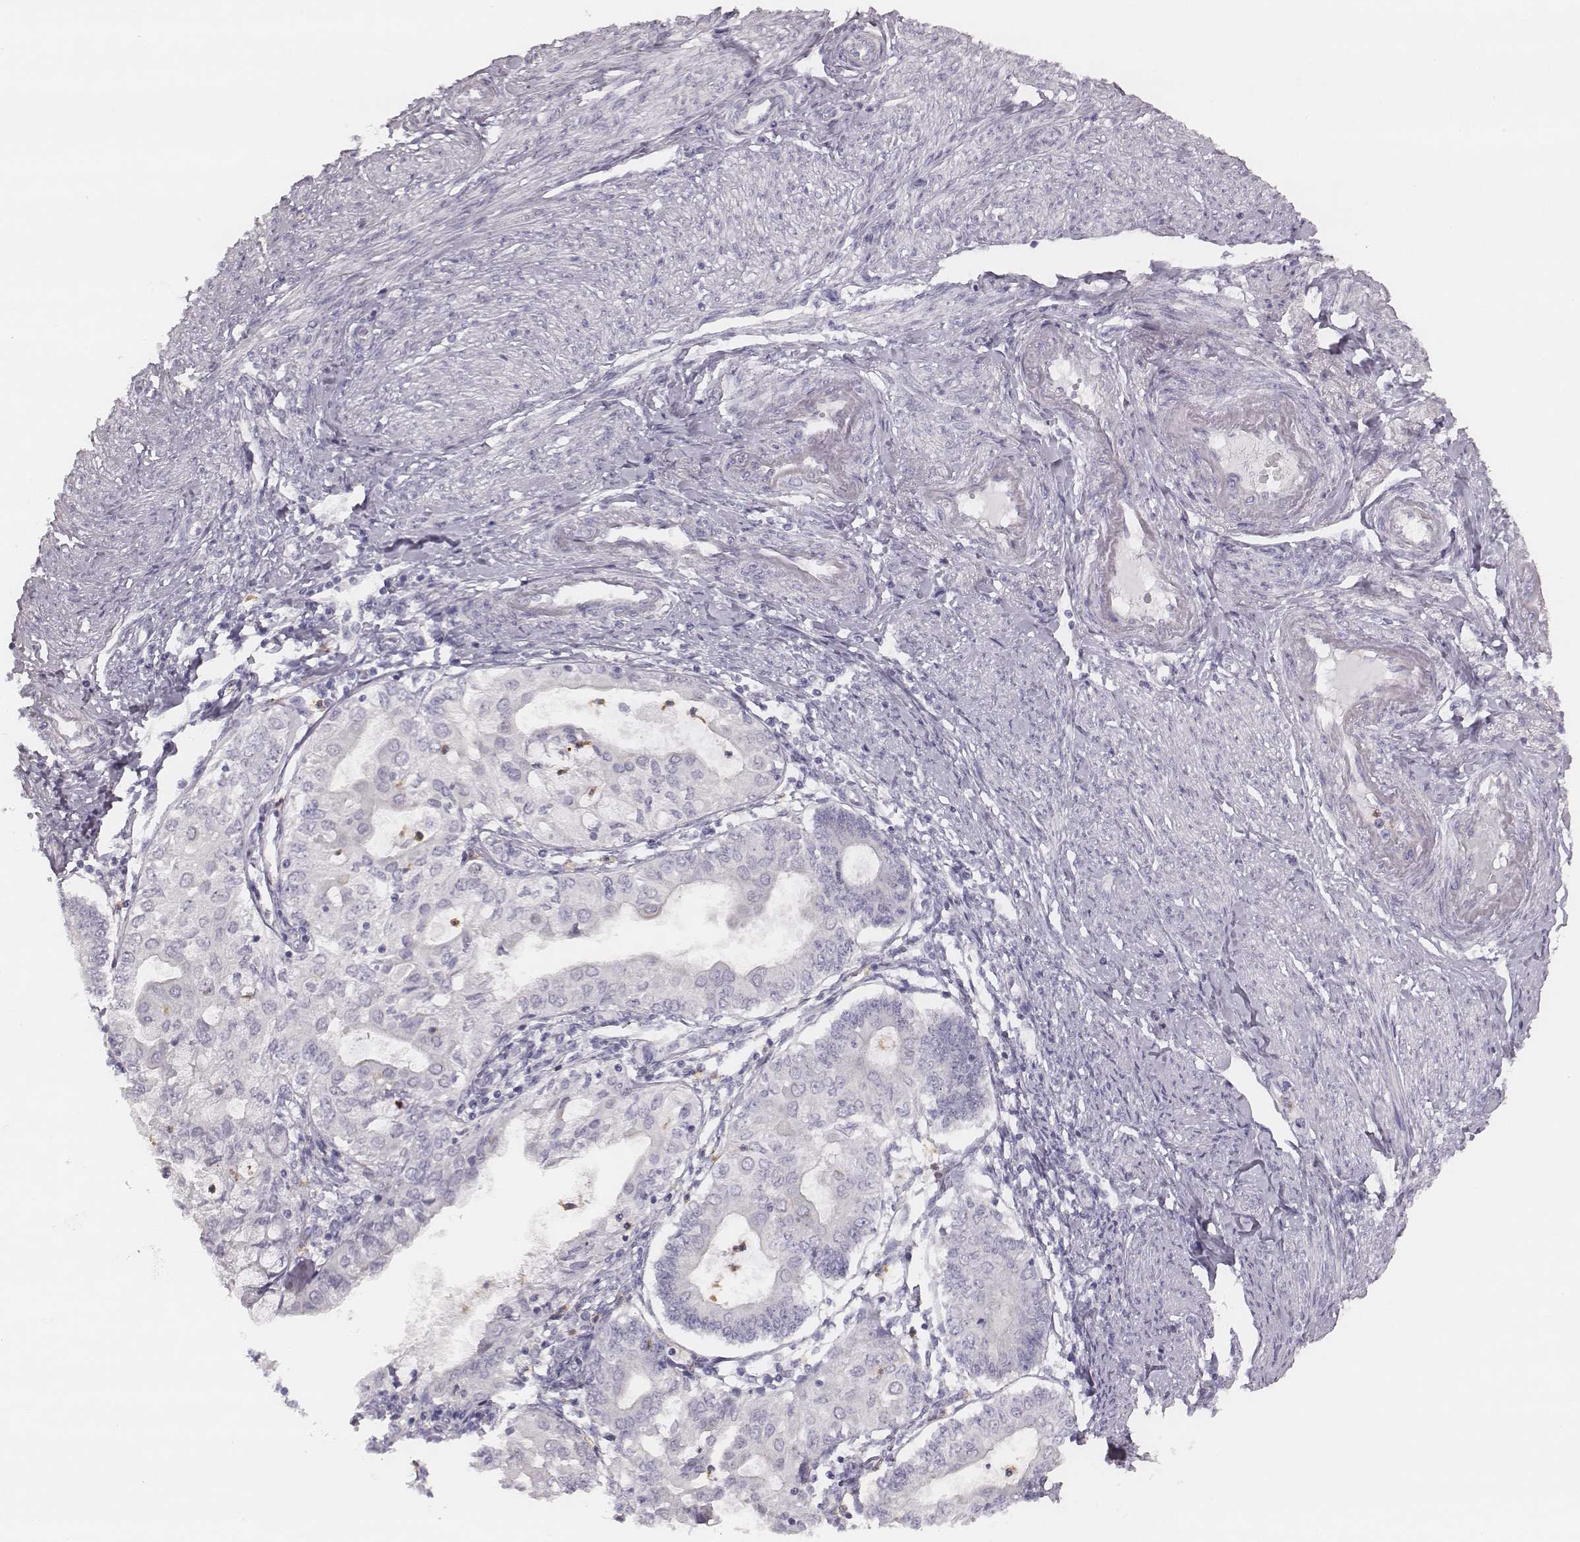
{"staining": {"intensity": "negative", "quantity": "none", "location": "none"}, "tissue": "endometrial cancer", "cell_type": "Tumor cells", "image_type": "cancer", "snomed": [{"axis": "morphology", "description": "Adenocarcinoma, NOS"}, {"axis": "topography", "description": "Endometrium"}], "caption": "This photomicrograph is of endometrial cancer (adenocarcinoma) stained with IHC to label a protein in brown with the nuclei are counter-stained blue. There is no staining in tumor cells. (DAB immunohistochemistry (IHC) visualized using brightfield microscopy, high magnification).", "gene": "KCNJ12", "patient": {"sex": "female", "age": 68}}